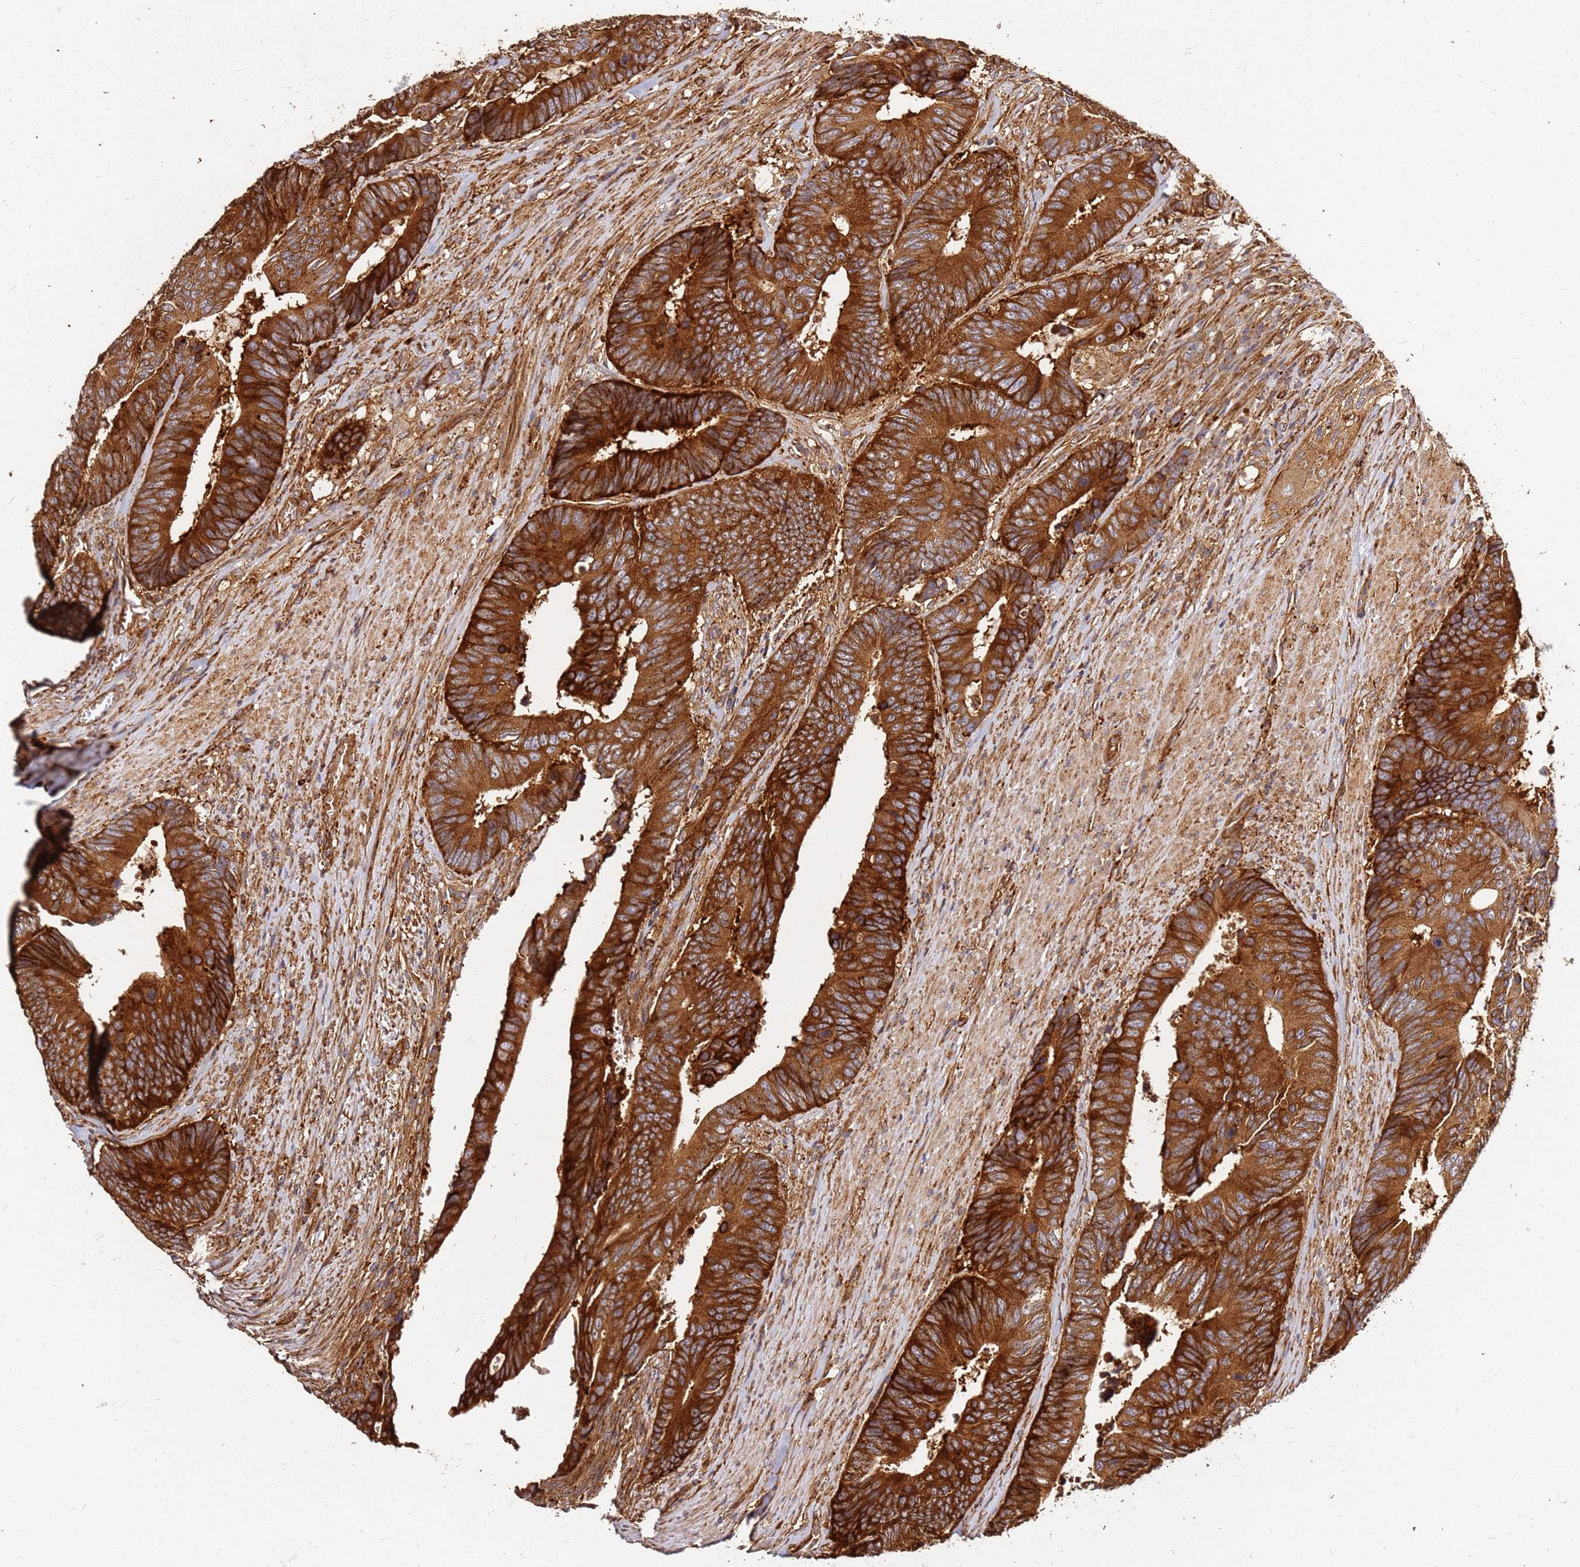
{"staining": {"intensity": "strong", "quantity": ">75%", "location": "cytoplasmic/membranous"}, "tissue": "colorectal cancer", "cell_type": "Tumor cells", "image_type": "cancer", "snomed": [{"axis": "morphology", "description": "Adenocarcinoma, NOS"}, {"axis": "topography", "description": "Colon"}], "caption": "High-power microscopy captured an immunohistochemistry micrograph of adenocarcinoma (colorectal), revealing strong cytoplasmic/membranous positivity in about >75% of tumor cells. (DAB (3,3'-diaminobenzidine) IHC, brown staining for protein, blue staining for nuclei).", "gene": "DVL3", "patient": {"sex": "male", "age": 87}}